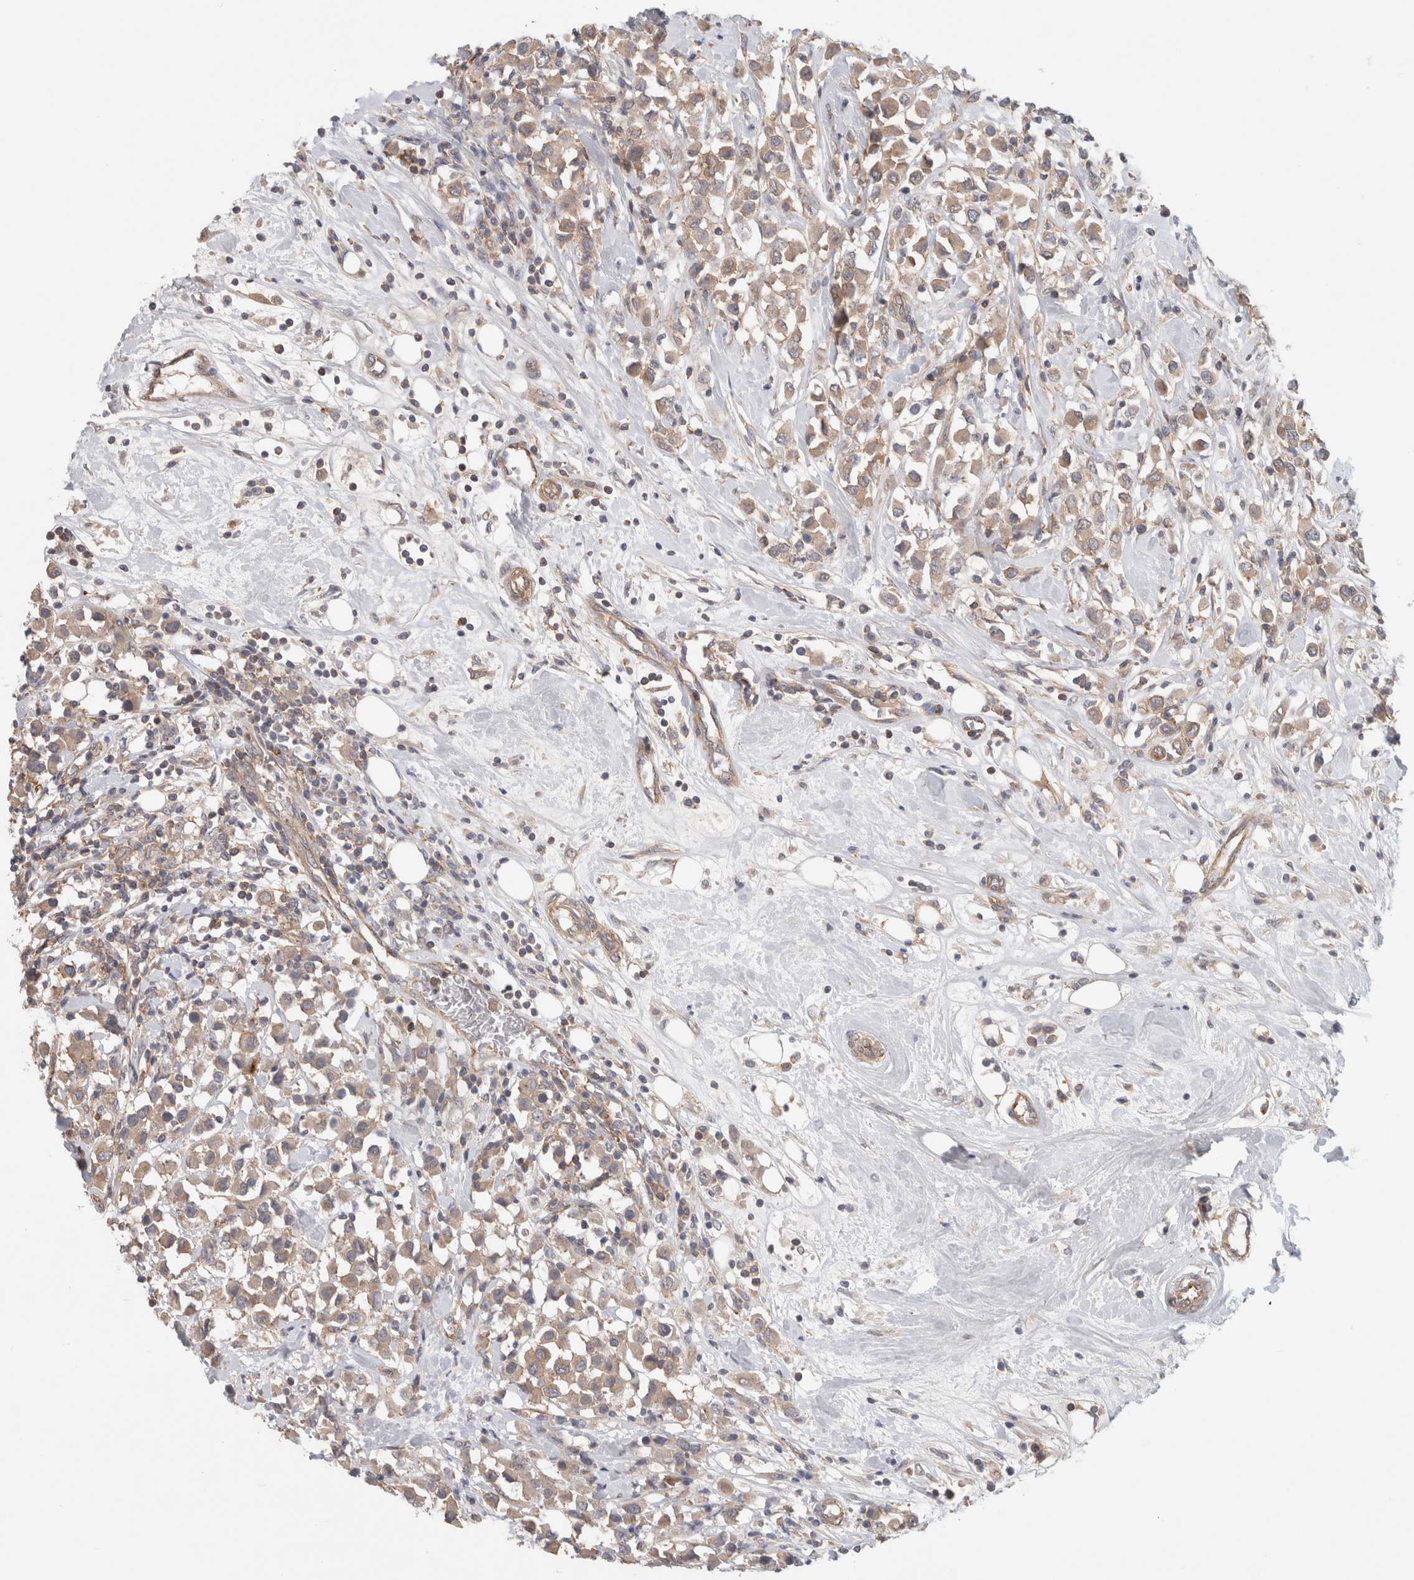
{"staining": {"intensity": "weak", "quantity": ">75%", "location": "cytoplasmic/membranous"}, "tissue": "breast cancer", "cell_type": "Tumor cells", "image_type": "cancer", "snomed": [{"axis": "morphology", "description": "Duct carcinoma"}, {"axis": "topography", "description": "Breast"}], "caption": "Tumor cells reveal weak cytoplasmic/membranous staining in approximately >75% of cells in breast infiltrating ductal carcinoma.", "gene": "RASAL2", "patient": {"sex": "female", "age": 61}}